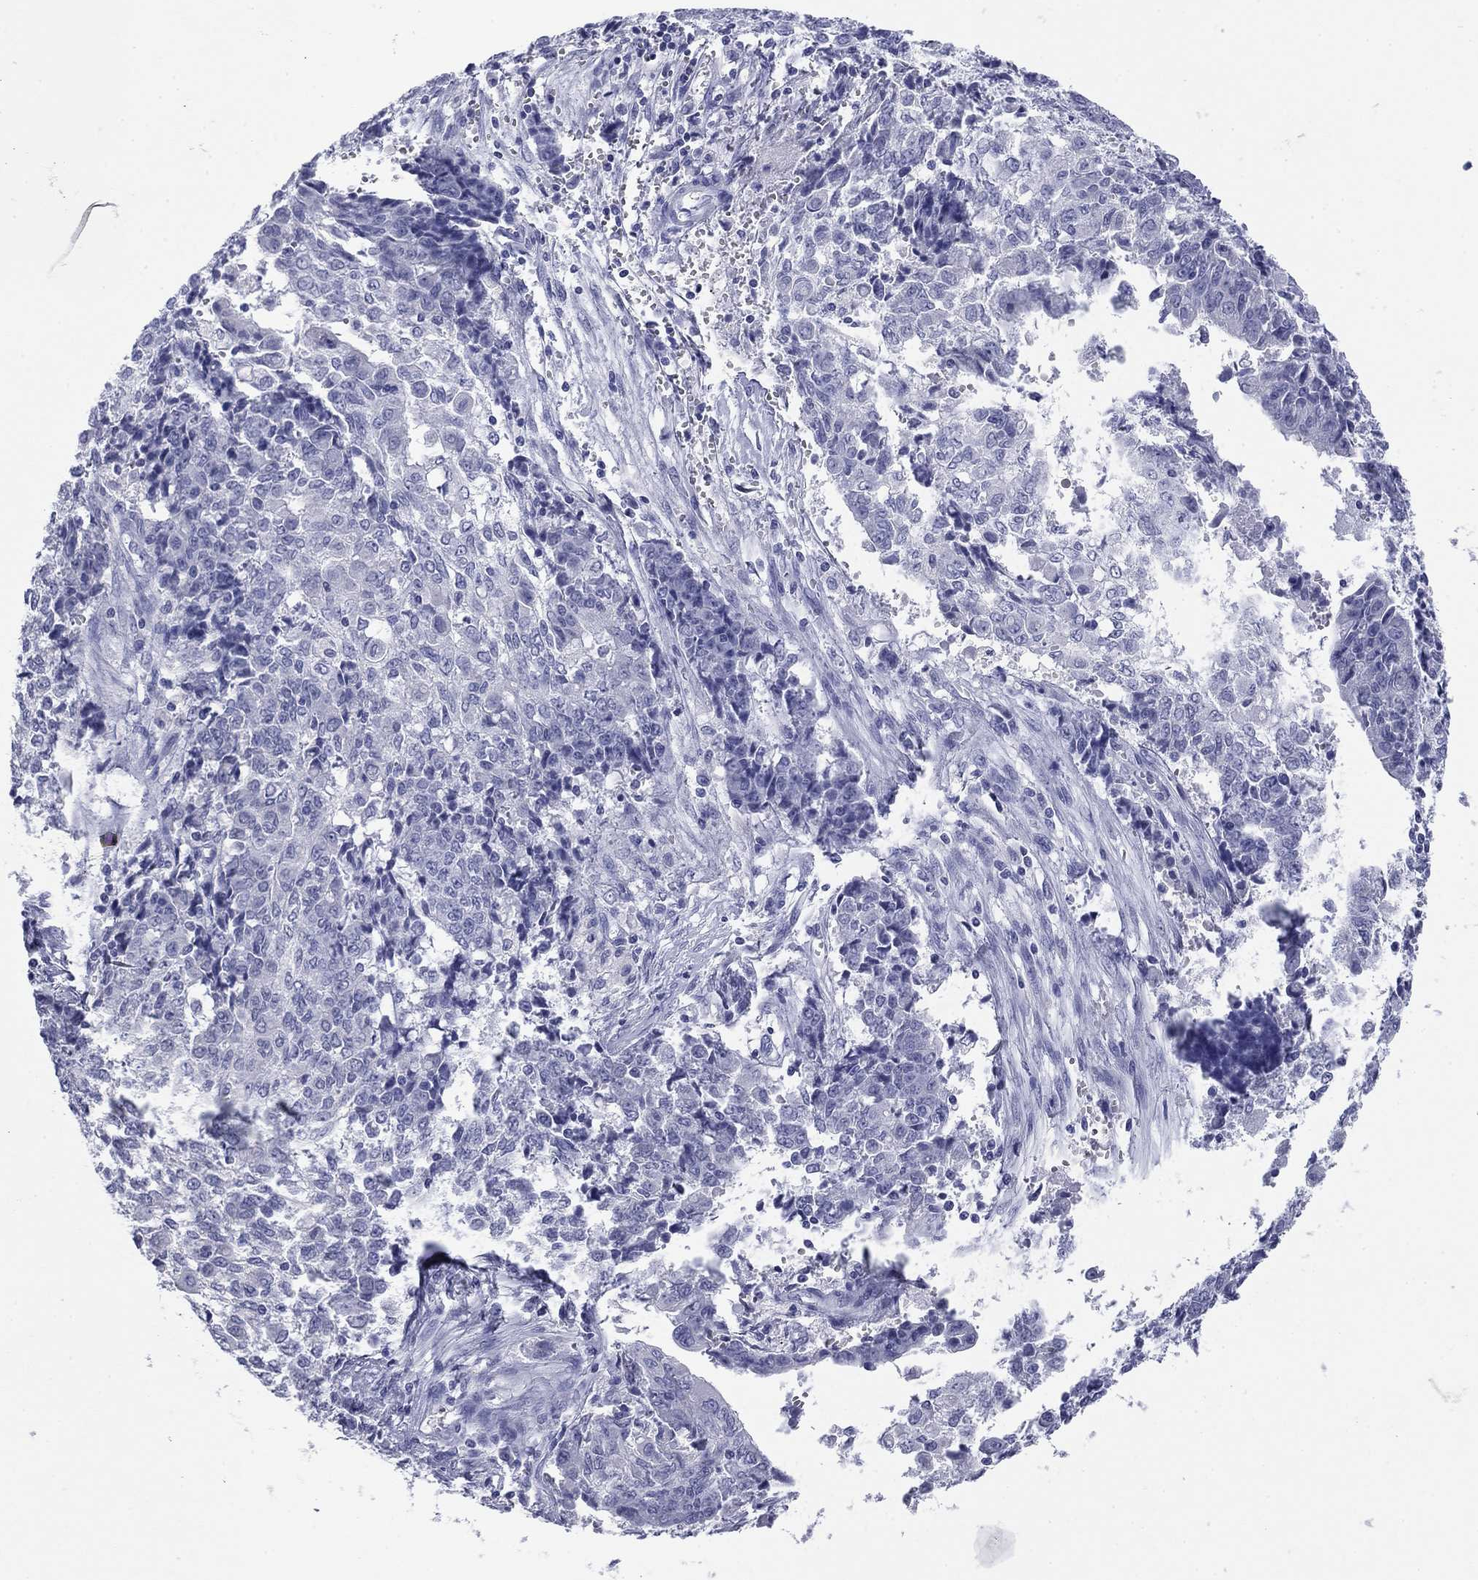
{"staining": {"intensity": "negative", "quantity": "none", "location": "none"}, "tissue": "ovarian cancer", "cell_type": "Tumor cells", "image_type": "cancer", "snomed": [{"axis": "morphology", "description": "Carcinoma, endometroid"}, {"axis": "topography", "description": "Ovary"}], "caption": "High magnification brightfield microscopy of ovarian cancer stained with DAB (brown) and counterstained with hematoxylin (blue): tumor cells show no significant positivity.", "gene": "ABCC2", "patient": {"sex": "female", "age": 42}}